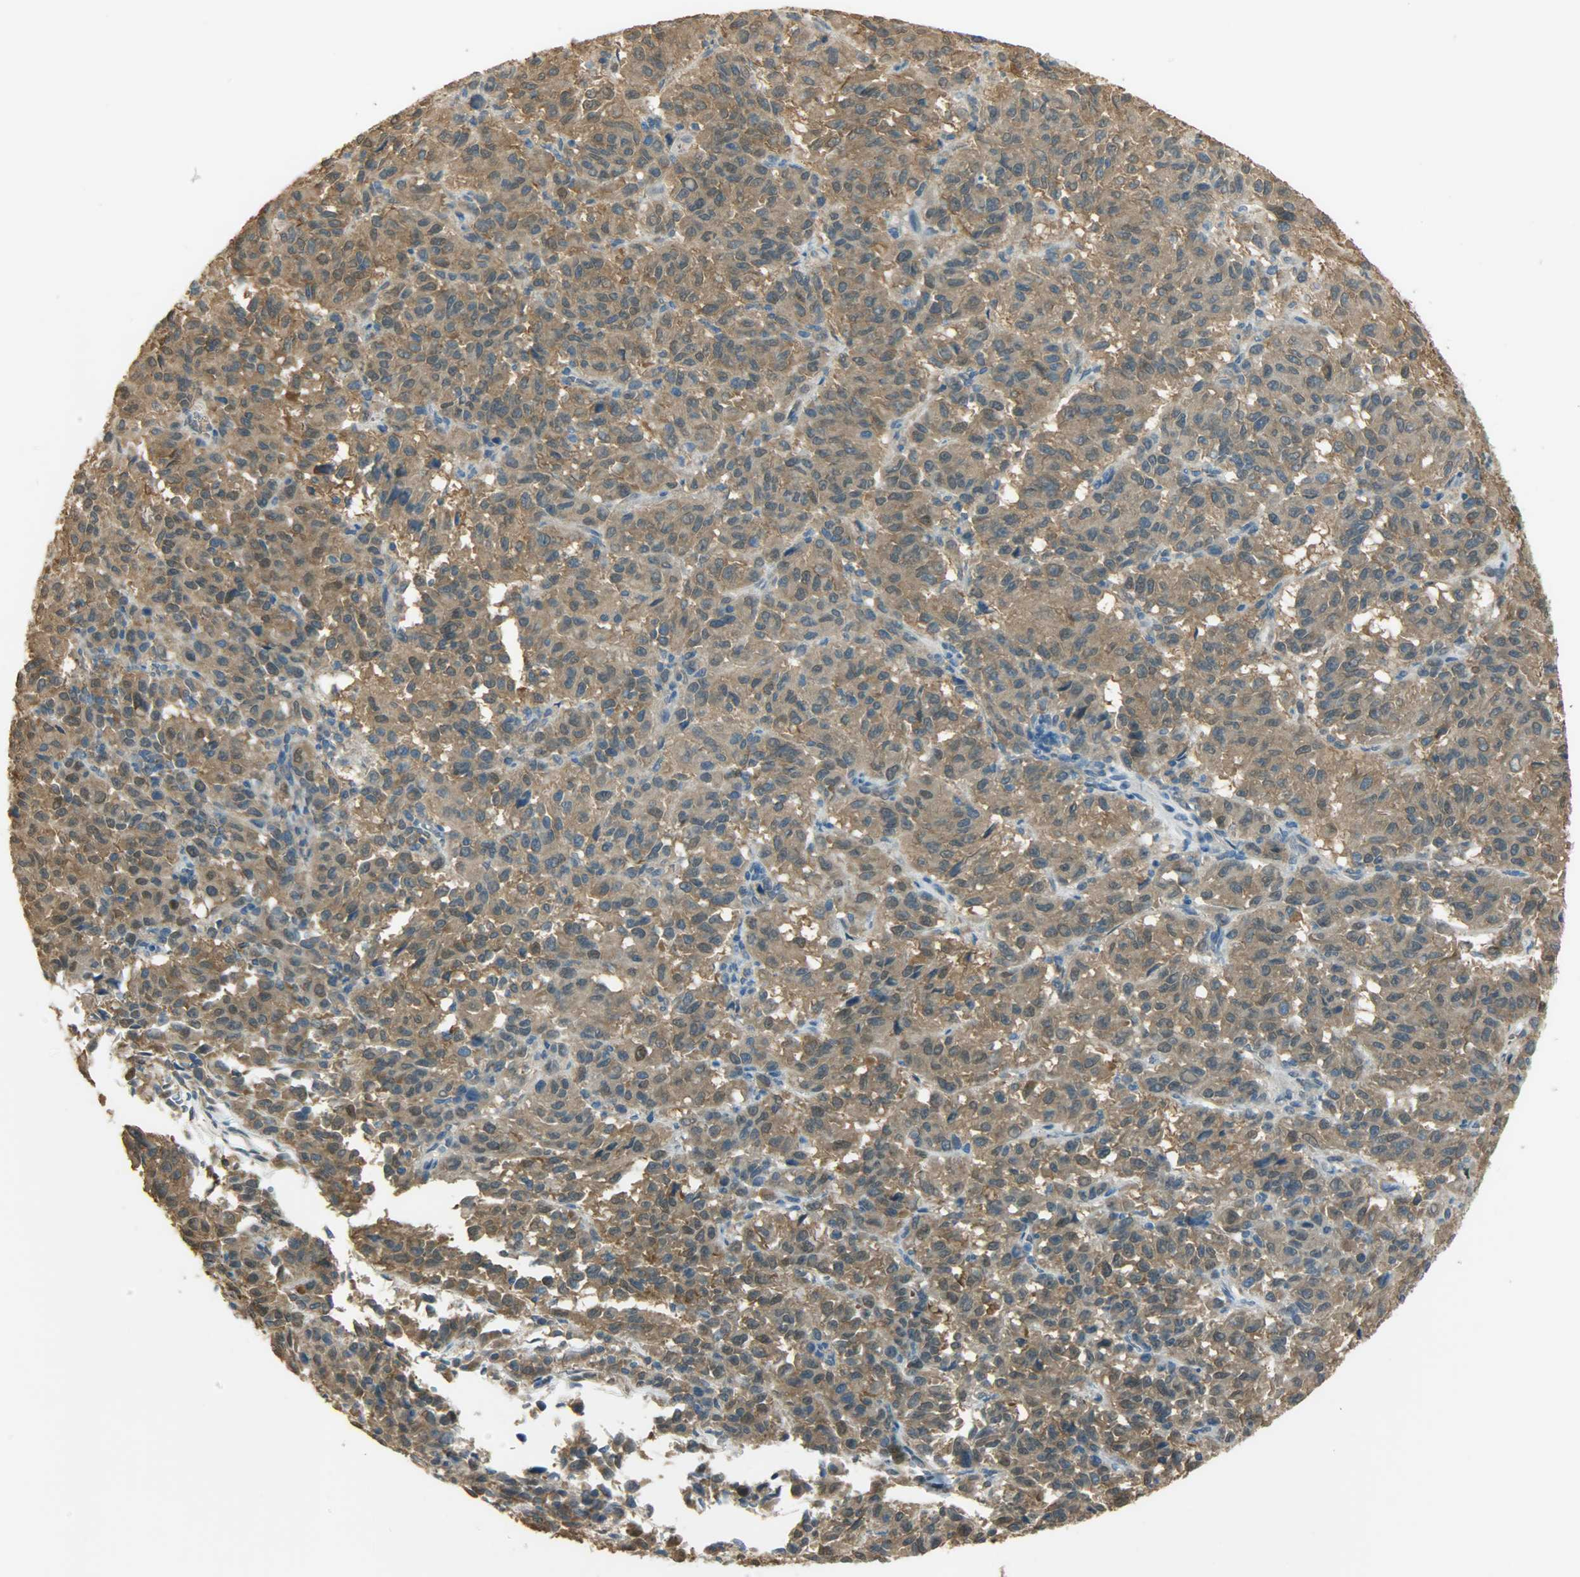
{"staining": {"intensity": "moderate", "quantity": ">75%", "location": "cytoplasmic/membranous"}, "tissue": "melanoma", "cell_type": "Tumor cells", "image_type": "cancer", "snomed": [{"axis": "morphology", "description": "Malignant melanoma, Metastatic site"}, {"axis": "topography", "description": "Lung"}], "caption": "High-magnification brightfield microscopy of melanoma stained with DAB (brown) and counterstained with hematoxylin (blue). tumor cells exhibit moderate cytoplasmic/membranous expression is present in approximately>75% of cells. Using DAB (3,3'-diaminobenzidine) (brown) and hematoxylin (blue) stains, captured at high magnification using brightfield microscopy.", "gene": "PRMT5", "patient": {"sex": "male", "age": 64}}